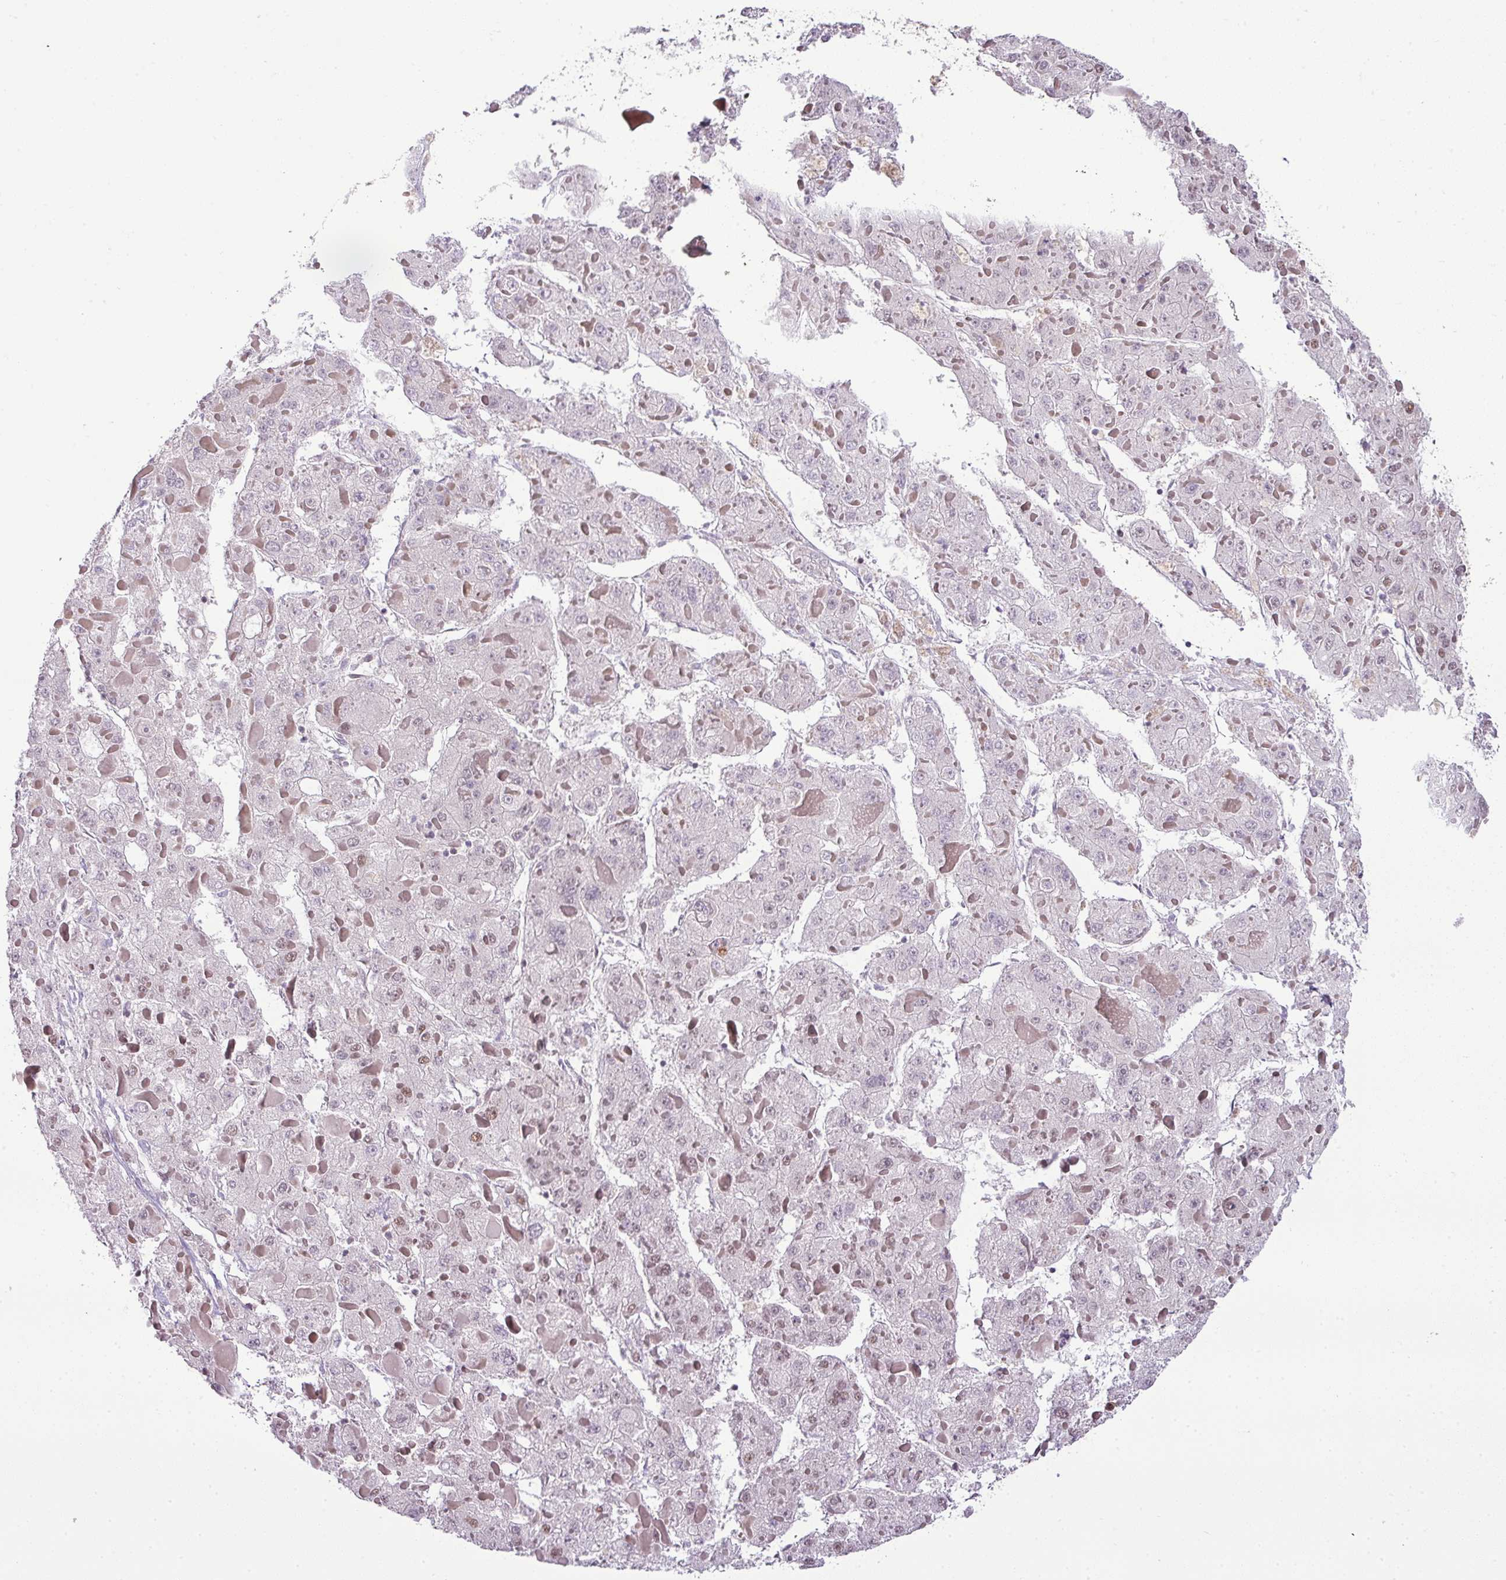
{"staining": {"intensity": "moderate", "quantity": "25%-75%", "location": "nuclear"}, "tissue": "liver cancer", "cell_type": "Tumor cells", "image_type": "cancer", "snomed": [{"axis": "morphology", "description": "Carcinoma, Hepatocellular, NOS"}, {"axis": "topography", "description": "Liver"}], "caption": "Protein expression by immunohistochemistry (IHC) exhibits moderate nuclear positivity in approximately 25%-75% of tumor cells in hepatocellular carcinoma (liver).", "gene": "PGAP4", "patient": {"sex": "female", "age": 73}}